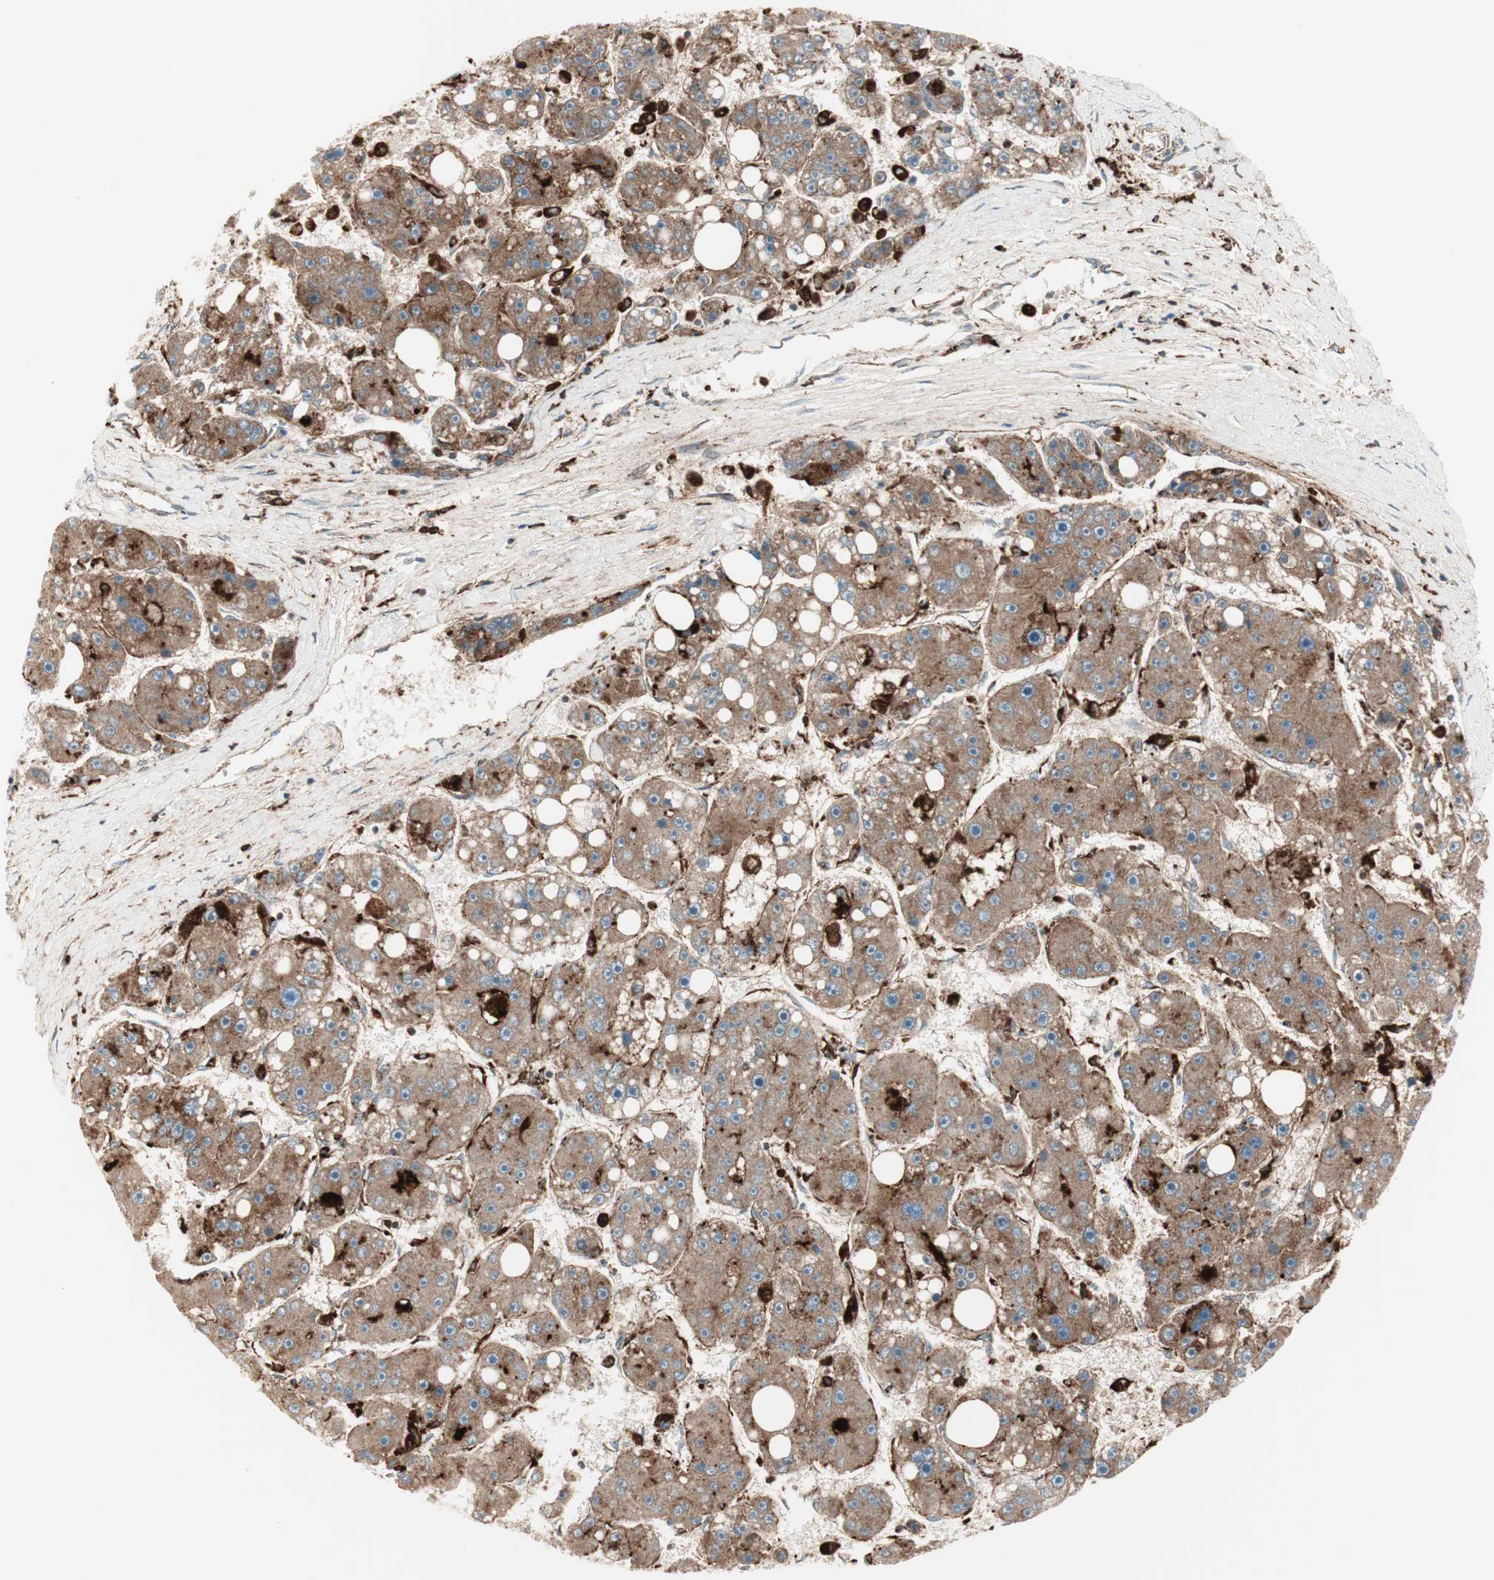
{"staining": {"intensity": "moderate", "quantity": ">75%", "location": "cytoplasmic/membranous"}, "tissue": "liver cancer", "cell_type": "Tumor cells", "image_type": "cancer", "snomed": [{"axis": "morphology", "description": "Carcinoma, Hepatocellular, NOS"}, {"axis": "topography", "description": "Liver"}], "caption": "Liver hepatocellular carcinoma stained with a protein marker demonstrates moderate staining in tumor cells.", "gene": "ATP6V1G1", "patient": {"sex": "female", "age": 61}}